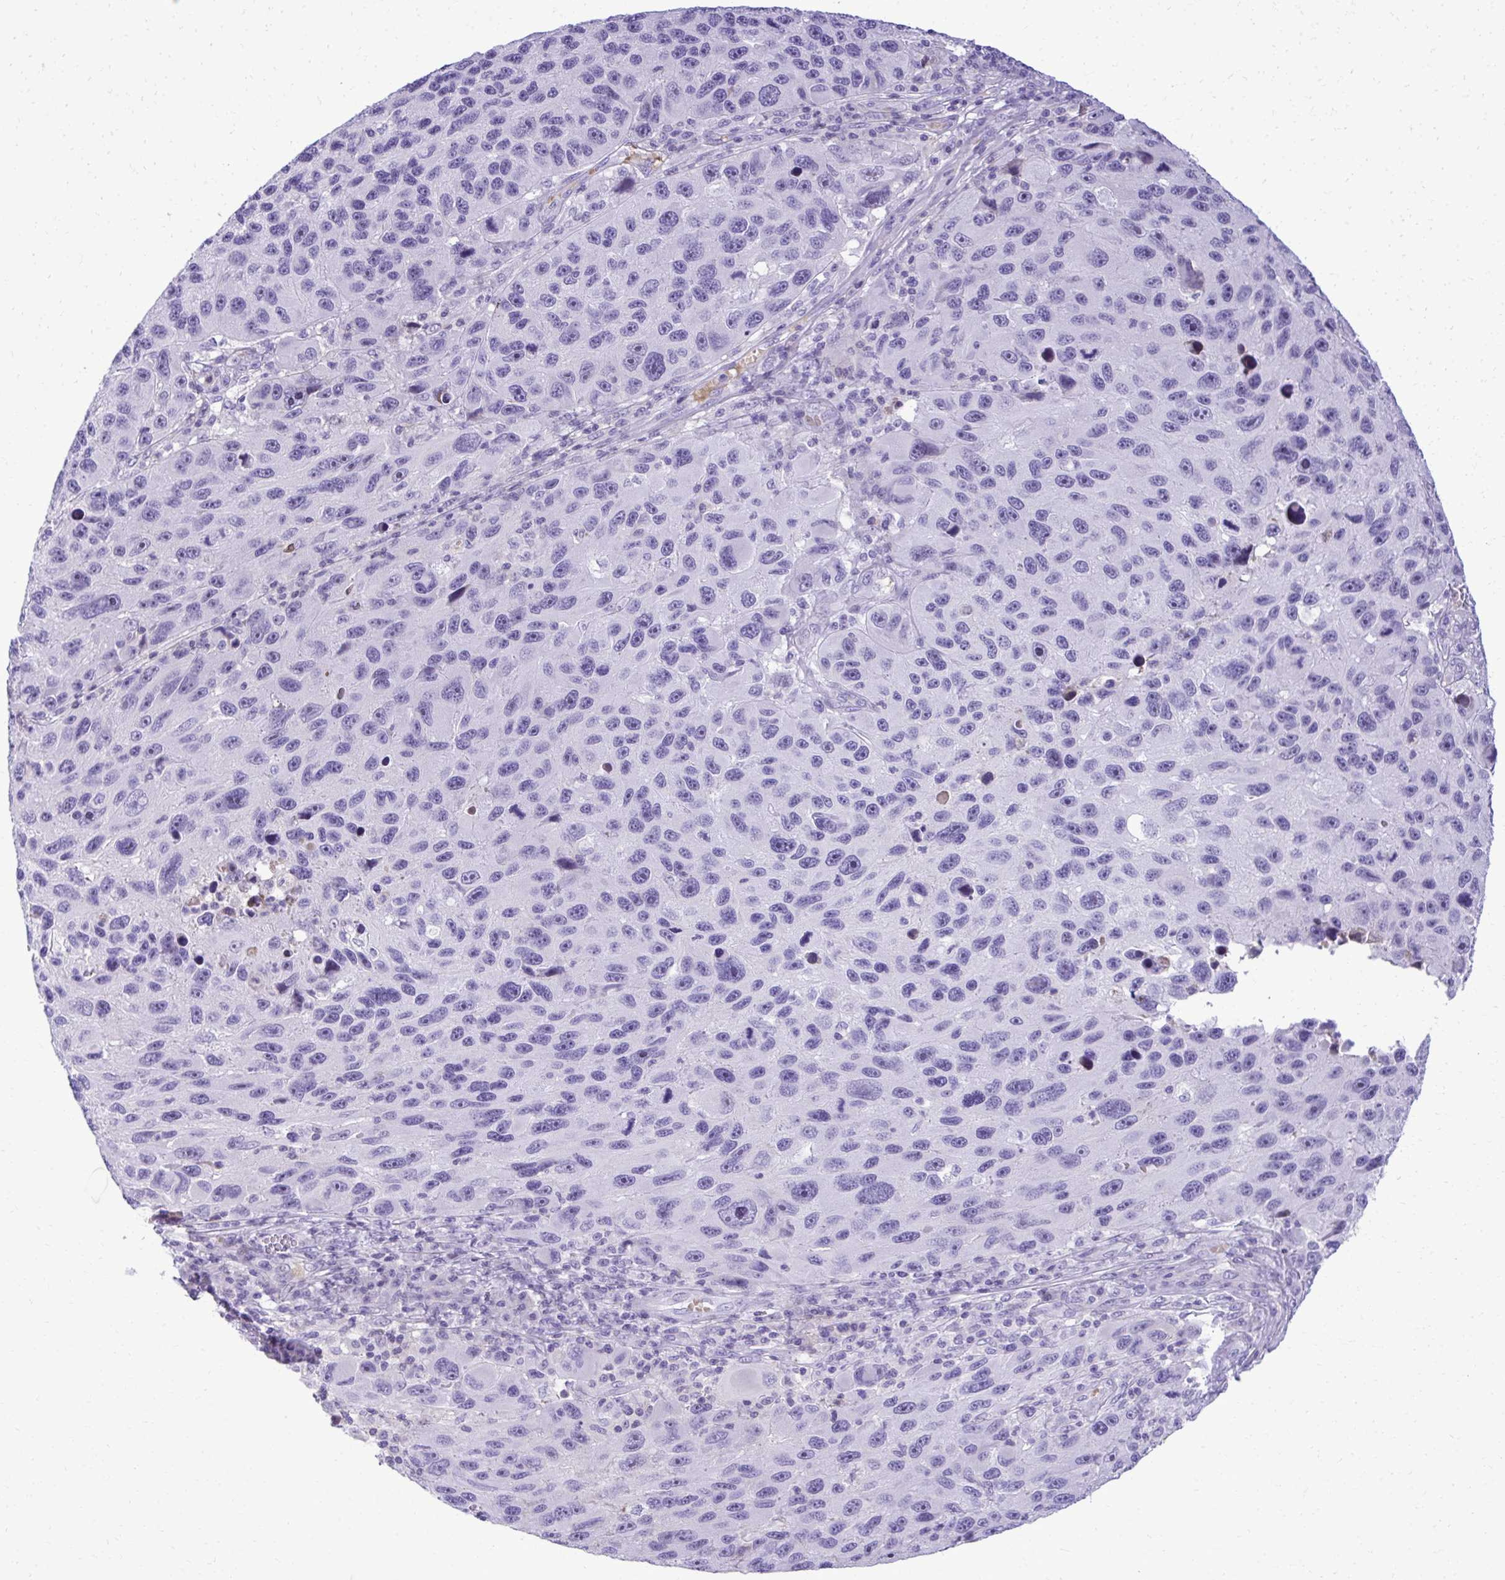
{"staining": {"intensity": "negative", "quantity": "none", "location": "none"}, "tissue": "melanoma", "cell_type": "Tumor cells", "image_type": "cancer", "snomed": [{"axis": "morphology", "description": "Malignant melanoma, NOS"}, {"axis": "topography", "description": "Skin"}], "caption": "A histopathology image of melanoma stained for a protein displays no brown staining in tumor cells.", "gene": "PITPNM3", "patient": {"sex": "male", "age": 53}}